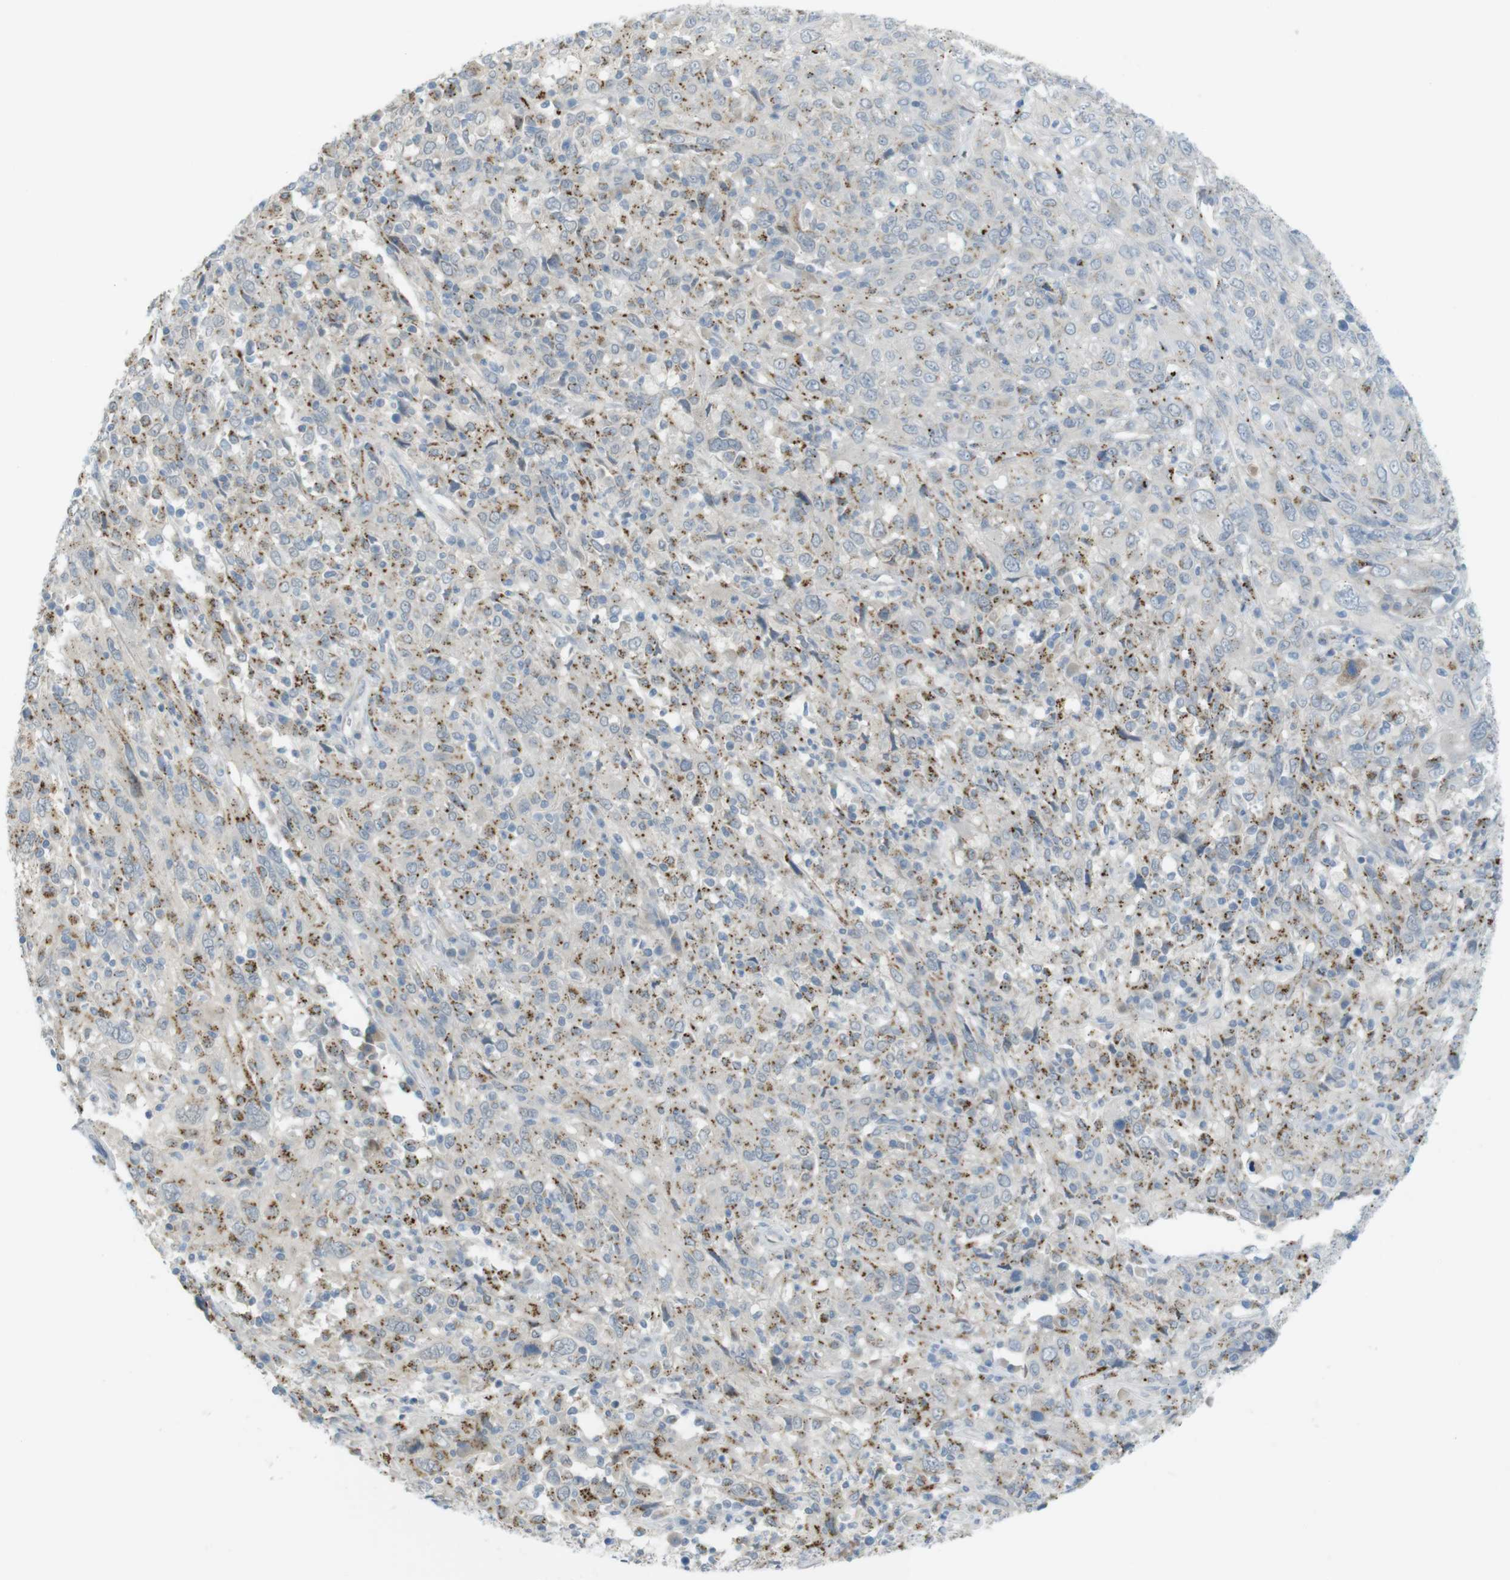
{"staining": {"intensity": "moderate", "quantity": ">75%", "location": "cytoplasmic/membranous"}, "tissue": "cervical cancer", "cell_type": "Tumor cells", "image_type": "cancer", "snomed": [{"axis": "morphology", "description": "Squamous cell carcinoma, NOS"}, {"axis": "topography", "description": "Cervix"}], "caption": "A histopathology image of human cervical cancer (squamous cell carcinoma) stained for a protein reveals moderate cytoplasmic/membranous brown staining in tumor cells.", "gene": "UGT8", "patient": {"sex": "female", "age": 46}}